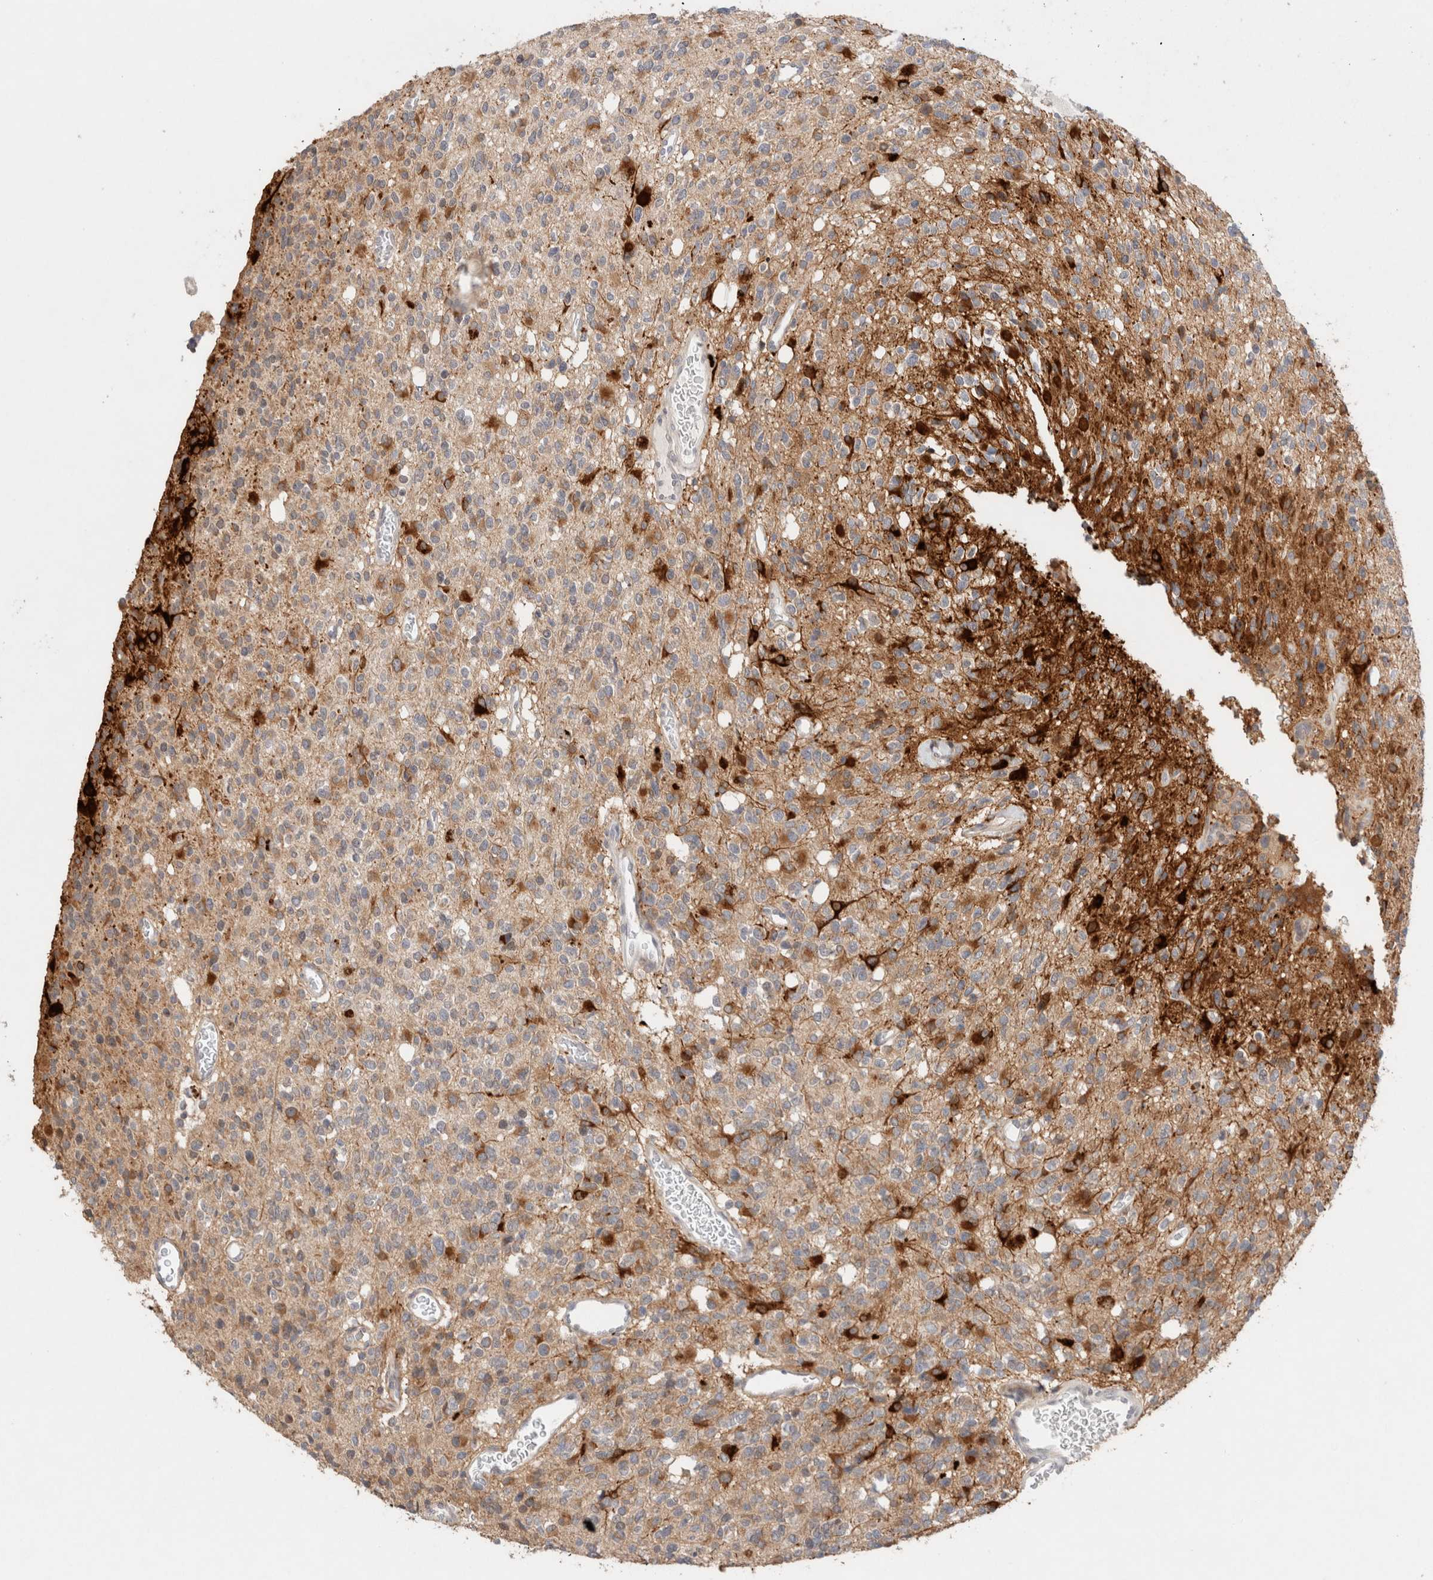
{"staining": {"intensity": "strong", "quantity": "<25%", "location": "cytoplasmic/membranous"}, "tissue": "glioma", "cell_type": "Tumor cells", "image_type": "cancer", "snomed": [{"axis": "morphology", "description": "Glioma, malignant, High grade"}, {"axis": "topography", "description": "Brain"}], "caption": "IHC histopathology image of human glioma stained for a protein (brown), which reveals medium levels of strong cytoplasmic/membranous expression in approximately <25% of tumor cells.", "gene": "ERI3", "patient": {"sex": "male", "age": 34}}